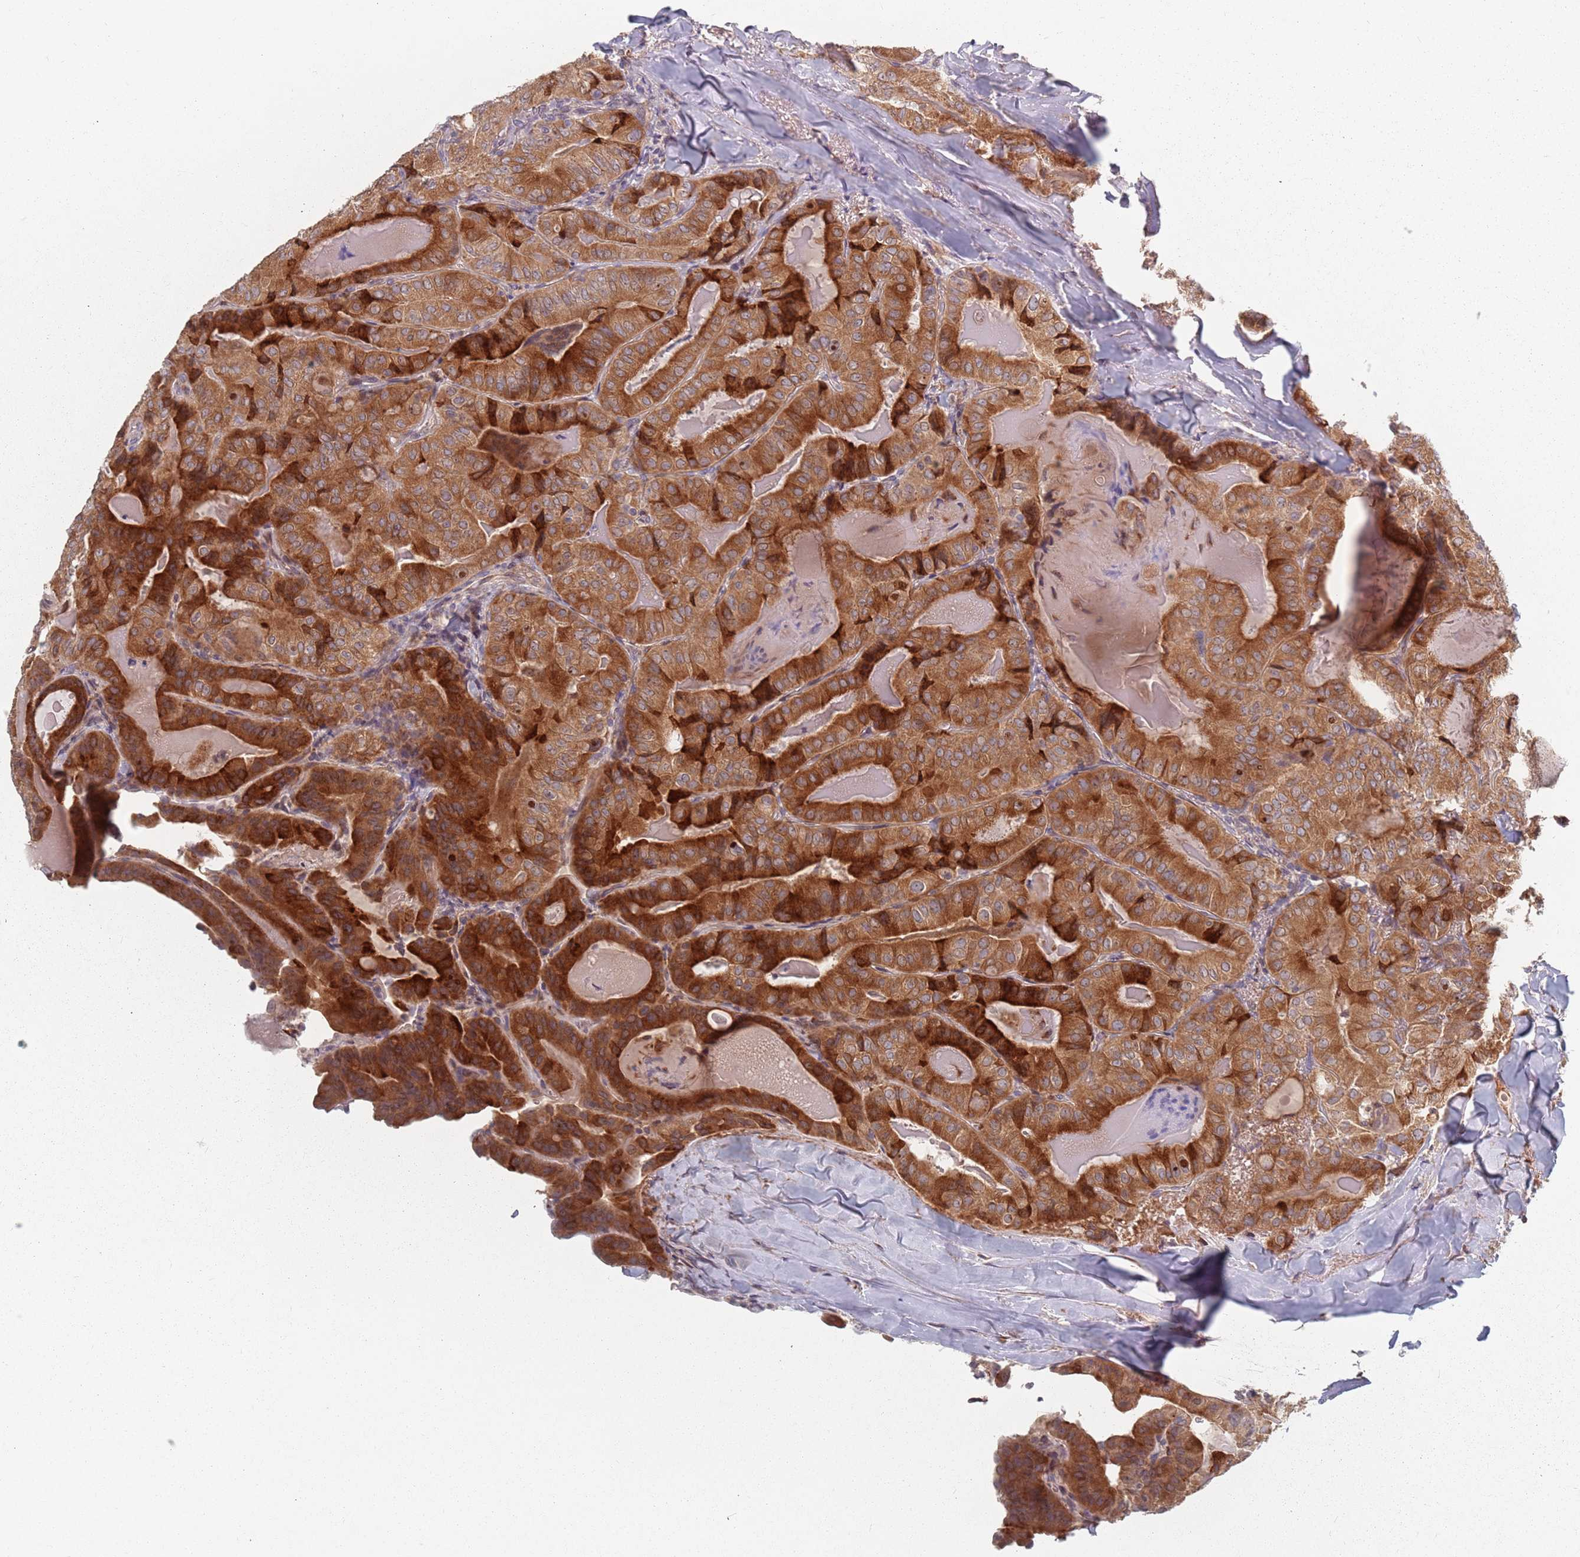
{"staining": {"intensity": "strong", "quantity": ">75%", "location": "cytoplasmic/membranous"}, "tissue": "thyroid cancer", "cell_type": "Tumor cells", "image_type": "cancer", "snomed": [{"axis": "morphology", "description": "Papillary adenocarcinoma, NOS"}, {"axis": "topography", "description": "Thyroid gland"}], "caption": "Approximately >75% of tumor cells in thyroid cancer reveal strong cytoplasmic/membranous protein positivity as visualized by brown immunohistochemical staining.", "gene": "ADAL", "patient": {"sex": "female", "age": 68}}